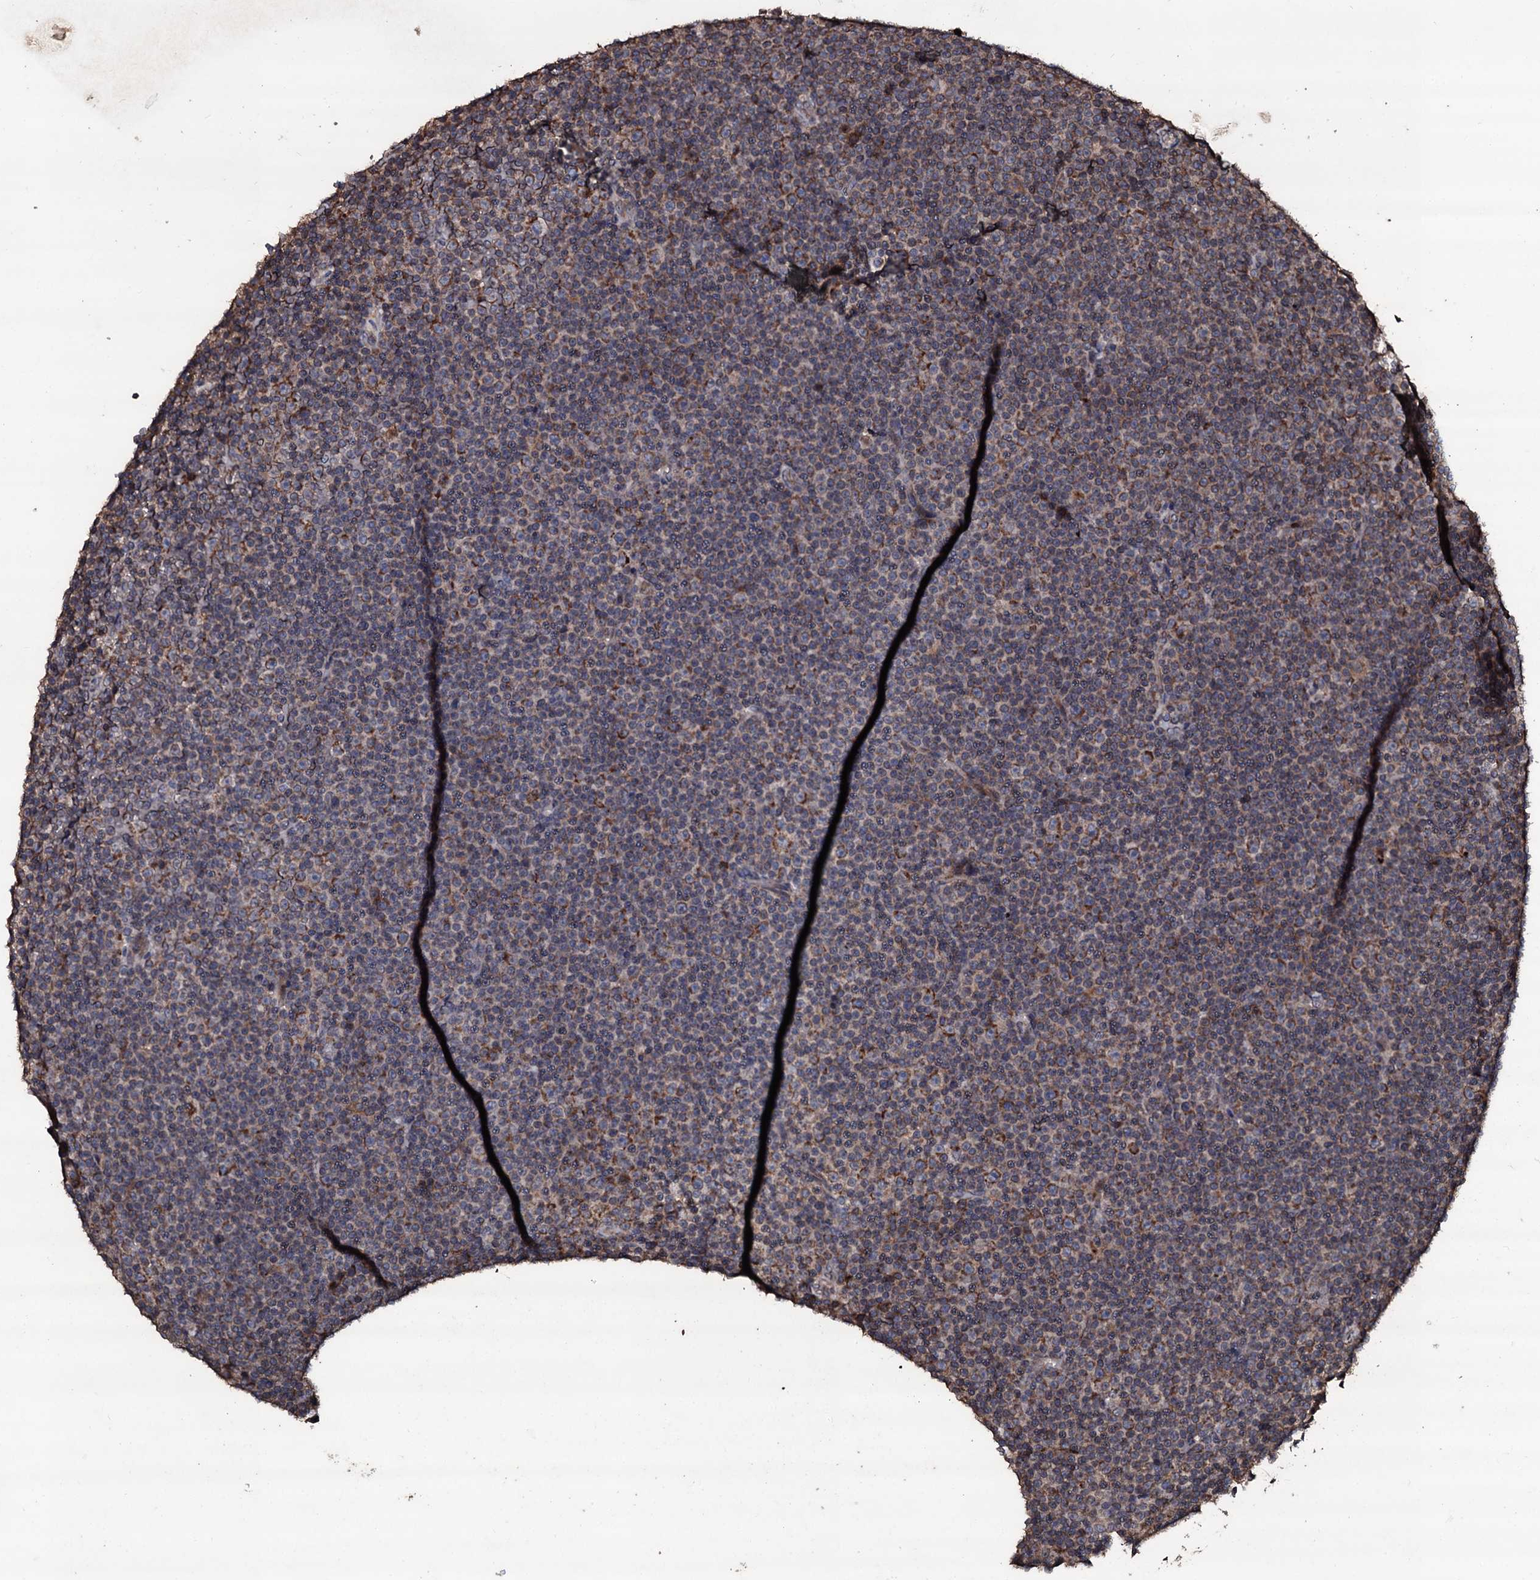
{"staining": {"intensity": "moderate", "quantity": ">75%", "location": "cytoplasmic/membranous"}, "tissue": "lymphoma", "cell_type": "Tumor cells", "image_type": "cancer", "snomed": [{"axis": "morphology", "description": "Malignant lymphoma, non-Hodgkin's type, Low grade"}, {"axis": "topography", "description": "Lymph node"}], "caption": "Tumor cells exhibit medium levels of moderate cytoplasmic/membranous staining in about >75% of cells in lymphoma. Using DAB (brown) and hematoxylin (blue) stains, captured at high magnification using brightfield microscopy.", "gene": "SDHAF2", "patient": {"sex": "female", "age": 67}}